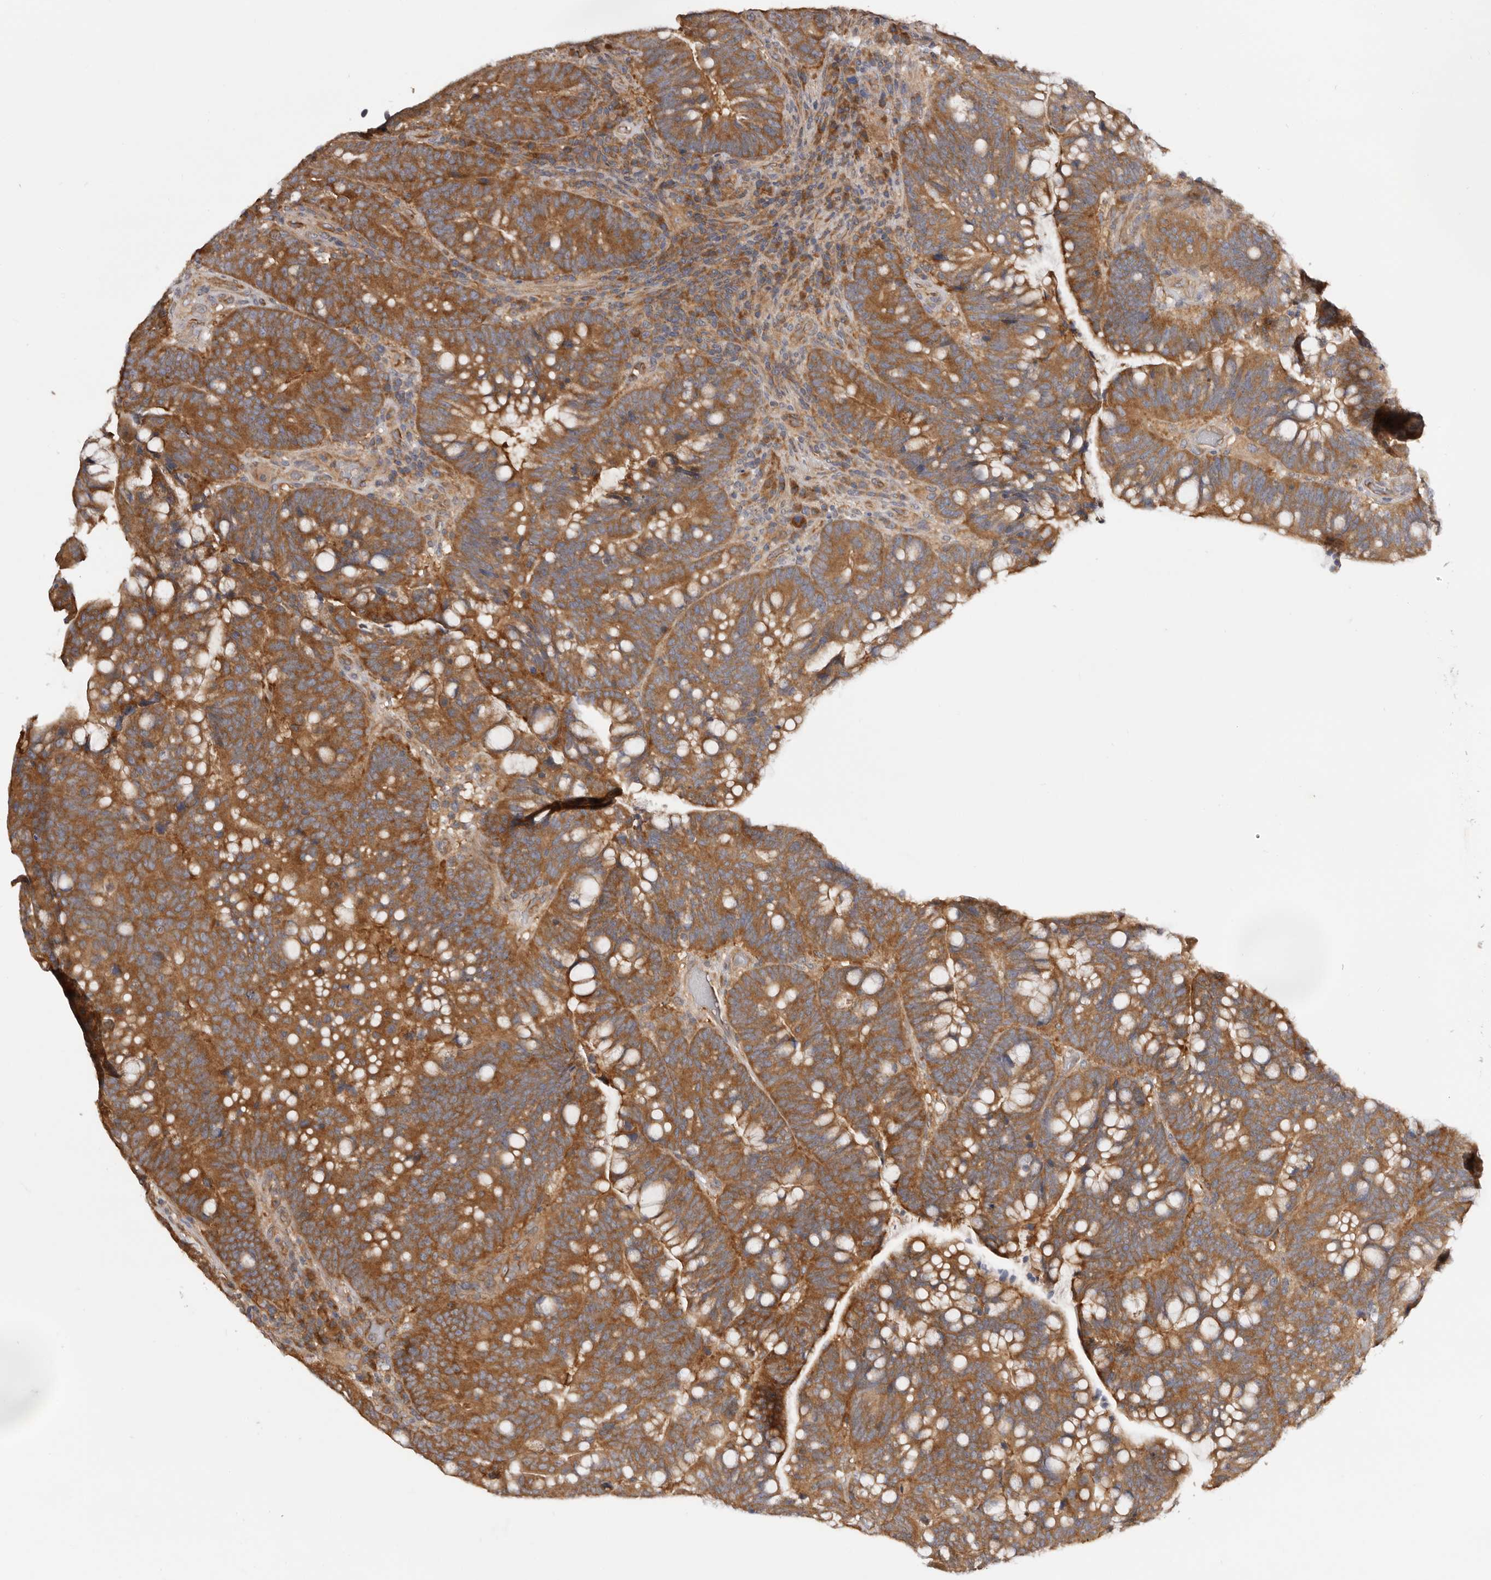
{"staining": {"intensity": "strong", "quantity": ">75%", "location": "cytoplasmic/membranous"}, "tissue": "colorectal cancer", "cell_type": "Tumor cells", "image_type": "cancer", "snomed": [{"axis": "morphology", "description": "Adenocarcinoma, NOS"}, {"axis": "topography", "description": "Colon"}], "caption": "High-power microscopy captured an immunohistochemistry (IHC) micrograph of adenocarcinoma (colorectal), revealing strong cytoplasmic/membranous expression in approximately >75% of tumor cells. (Brightfield microscopy of DAB IHC at high magnification).", "gene": "PPP1R42", "patient": {"sex": "female", "age": 66}}